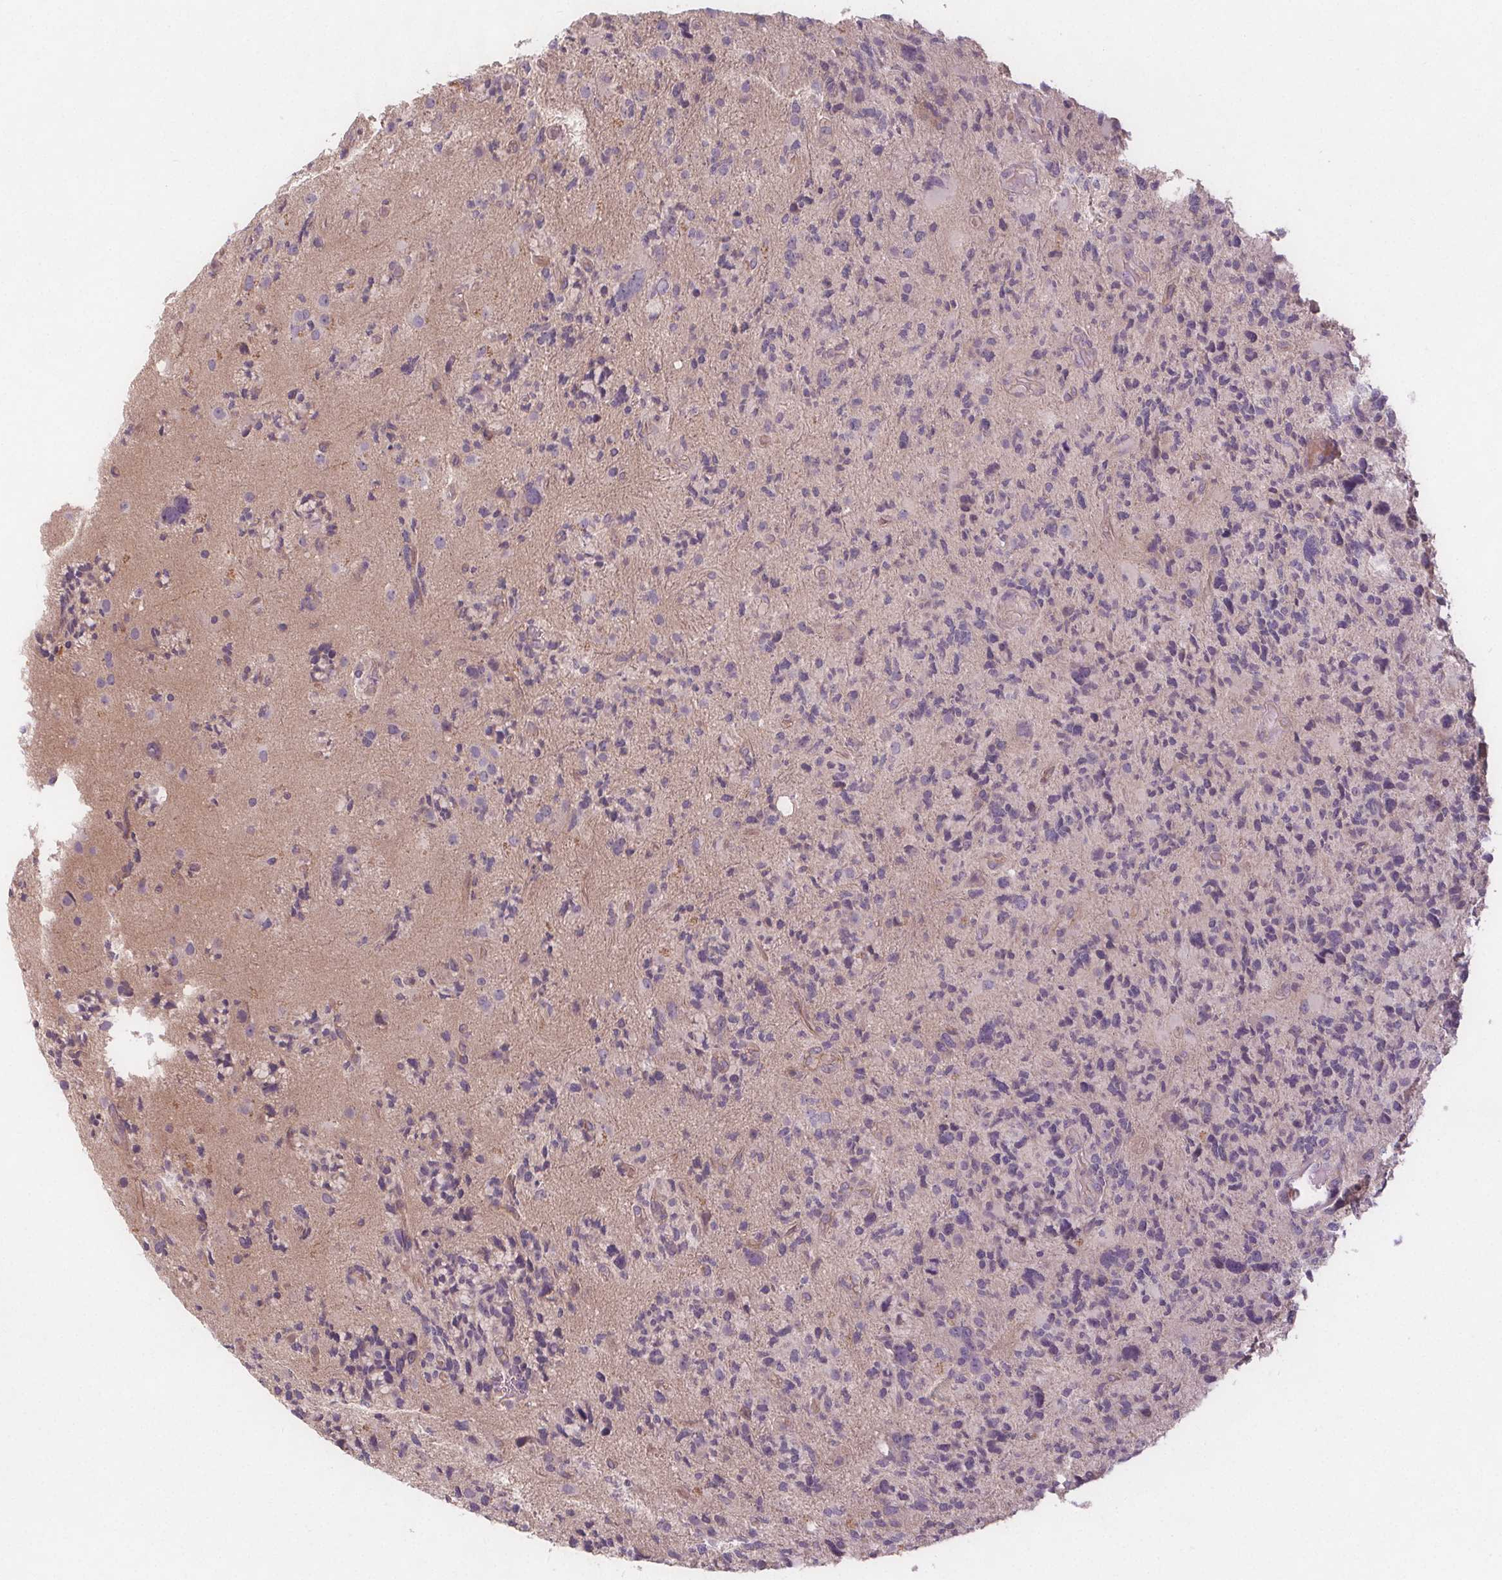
{"staining": {"intensity": "negative", "quantity": "none", "location": "none"}, "tissue": "glioma", "cell_type": "Tumor cells", "image_type": "cancer", "snomed": [{"axis": "morphology", "description": "Glioma, malignant, High grade"}, {"axis": "topography", "description": "Brain"}], "caption": "This photomicrograph is of malignant glioma (high-grade) stained with immunohistochemistry to label a protein in brown with the nuclei are counter-stained blue. There is no staining in tumor cells. Nuclei are stained in blue.", "gene": "VNN1", "patient": {"sex": "female", "age": 71}}